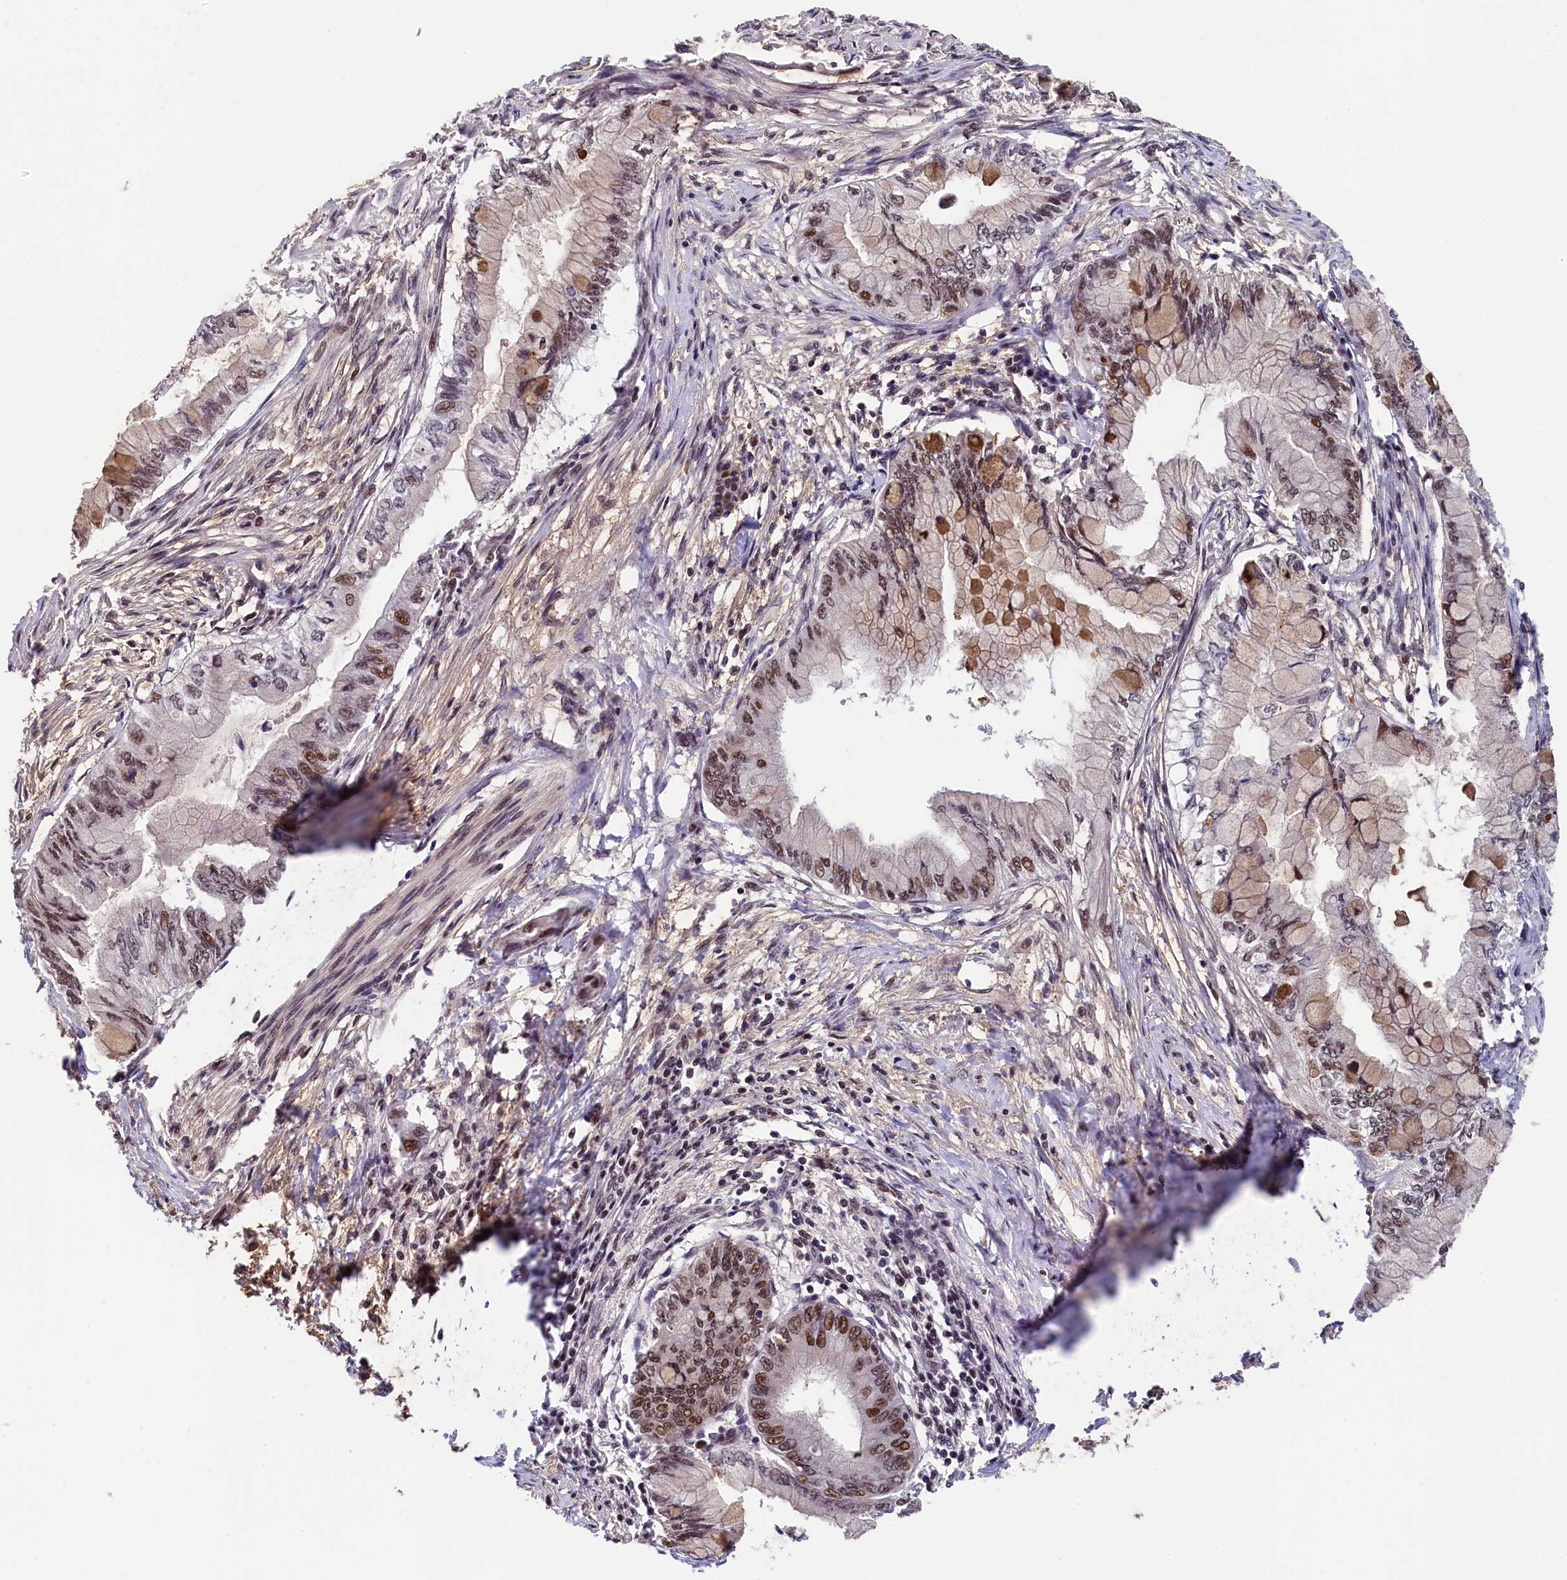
{"staining": {"intensity": "moderate", "quantity": ">75%", "location": "nuclear"}, "tissue": "pancreatic cancer", "cell_type": "Tumor cells", "image_type": "cancer", "snomed": [{"axis": "morphology", "description": "Adenocarcinoma, NOS"}, {"axis": "topography", "description": "Pancreas"}], "caption": "Pancreatic cancer was stained to show a protein in brown. There is medium levels of moderate nuclear positivity in about >75% of tumor cells. Immunohistochemistry (ihc) stains the protein of interest in brown and the nuclei are stained blue.", "gene": "LEO1", "patient": {"sex": "male", "age": 48}}